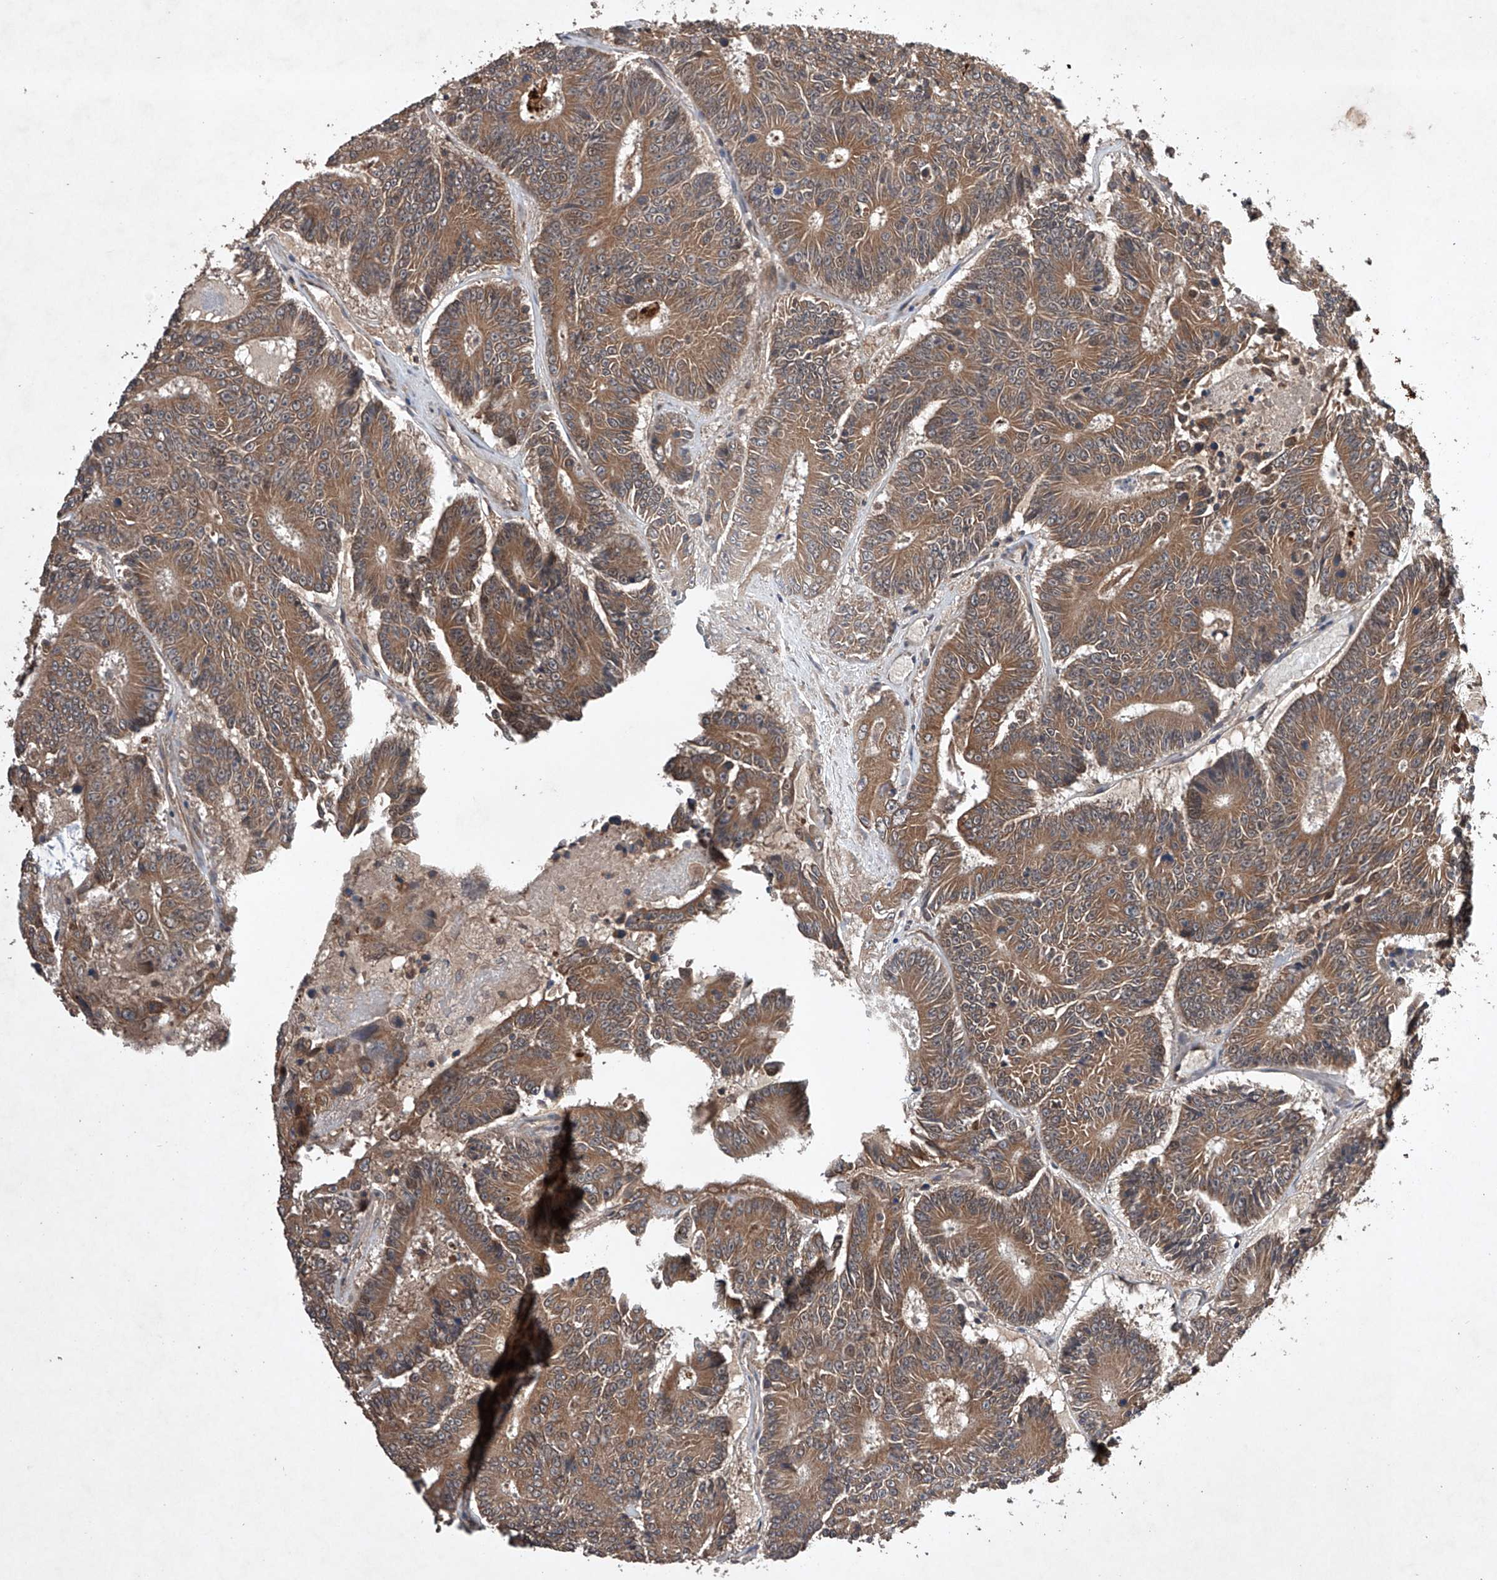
{"staining": {"intensity": "moderate", "quantity": ">75%", "location": "cytoplasmic/membranous"}, "tissue": "colorectal cancer", "cell_type": "Tumor cells", "image_type": "cancer", "snomed": [{"axis": "morphology", "description": "Adenocarcinoma, NOS"}, {"axis": "topography", "description": "Colon"}], "caption": "The immunohistochemical stain highlights moderate cytoplasmic/membranous staining in tumor cells of colorectal adenocarcinoma tissue.", "gene": "LURAP1", "patient": {"sex": "male", "age": 83}}